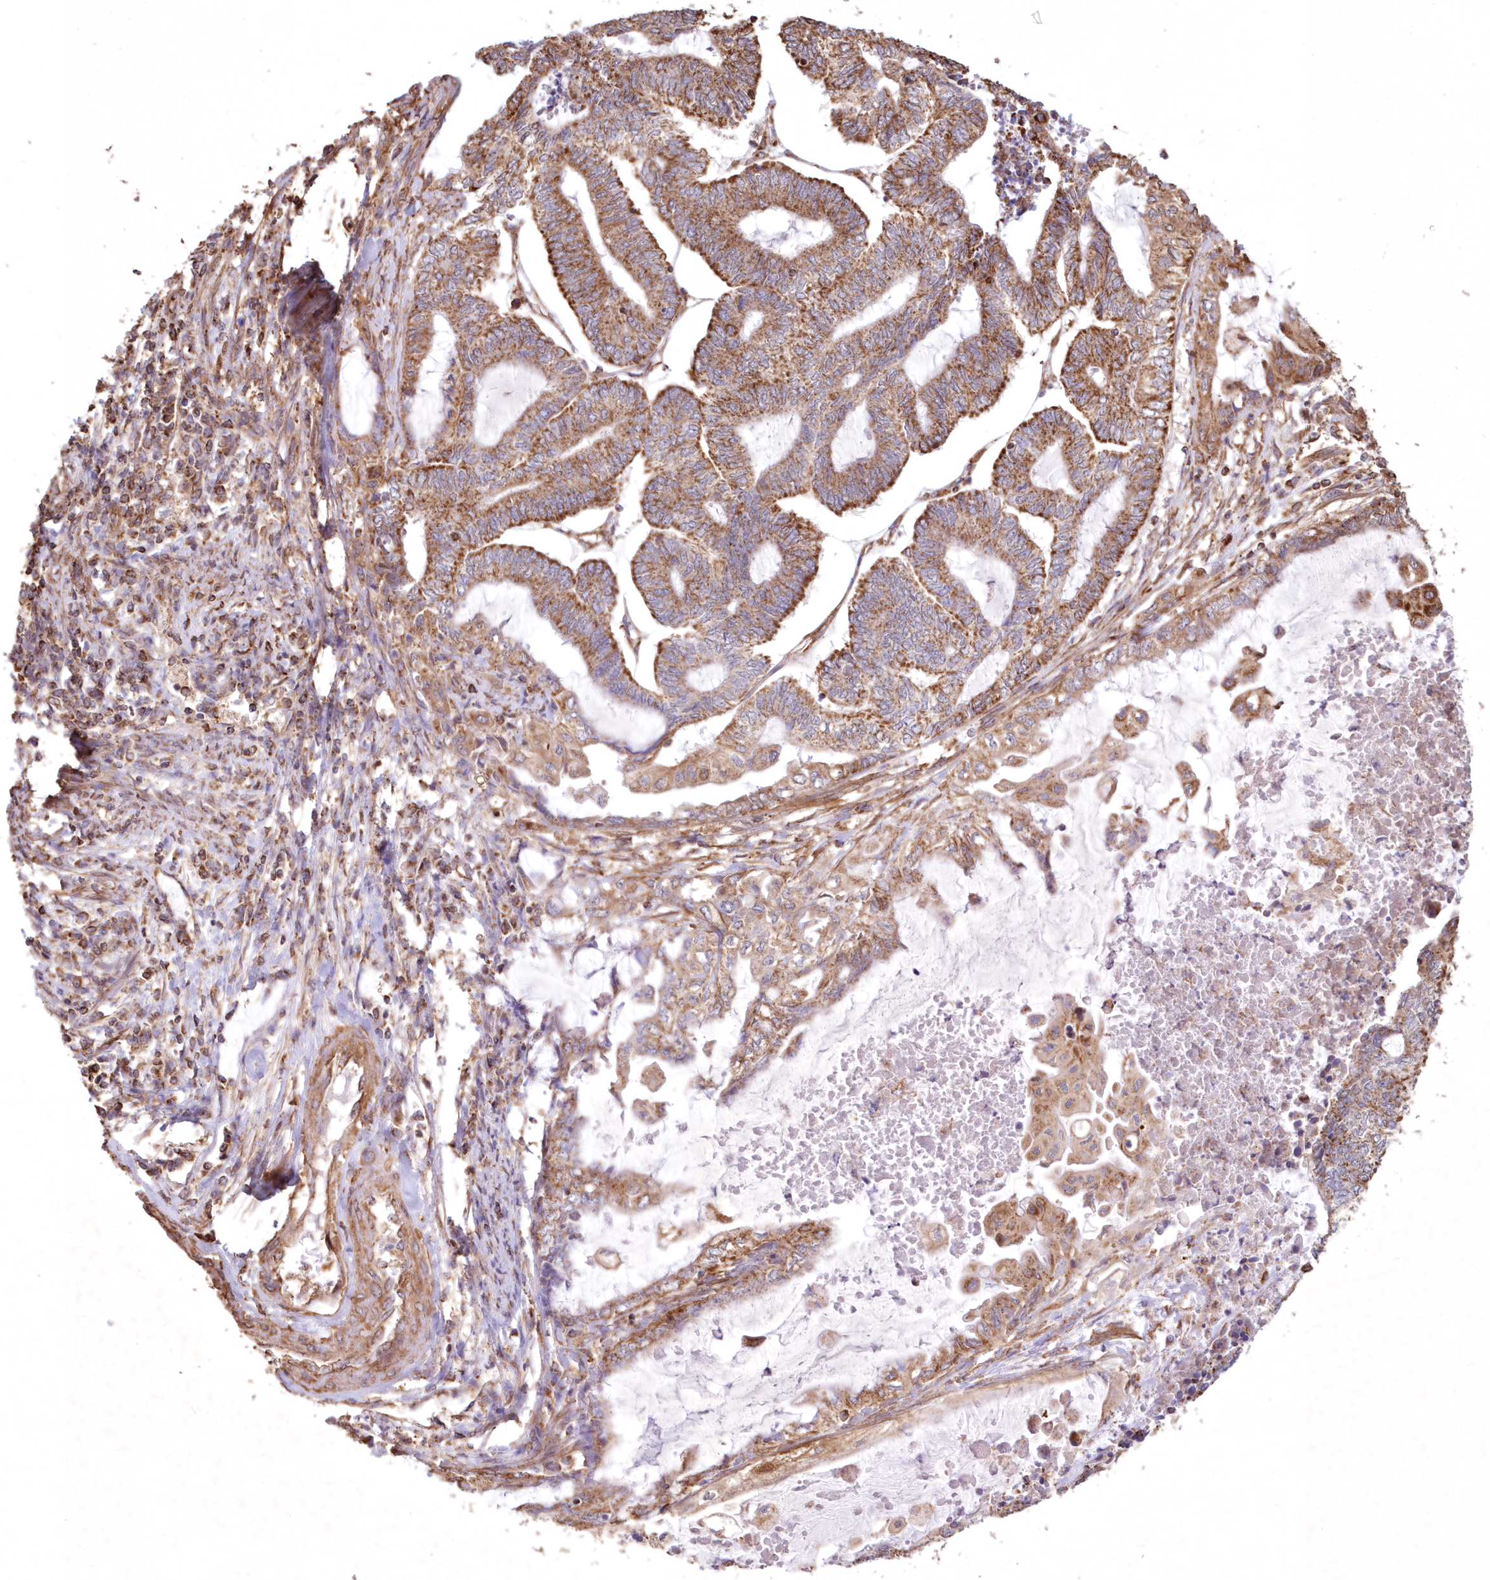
{"staining": {"intensity": "moderate", "quantity": ">75%", "location": "cytoplasmic/membranous"}, "tissue": "endometrial cancer", "cell_type": "Tumor cells", "image_type": "cancer", "snomed": [{"axis": "morphology", "description": "Adenocarcinoma, NOS"}, {"axis": "topography", "description": "Uterus"}, {"axis": "topography", "description": "Endometrium"}], "caption": "This is an image of immunohistochemistry (IHC) staining of endometrial cancer, which shows moderate staining in the cytoplasmic/membranous of tumor cells.", "gene": "TMEM139", "patient": {"sex": "female", "age": 70}}